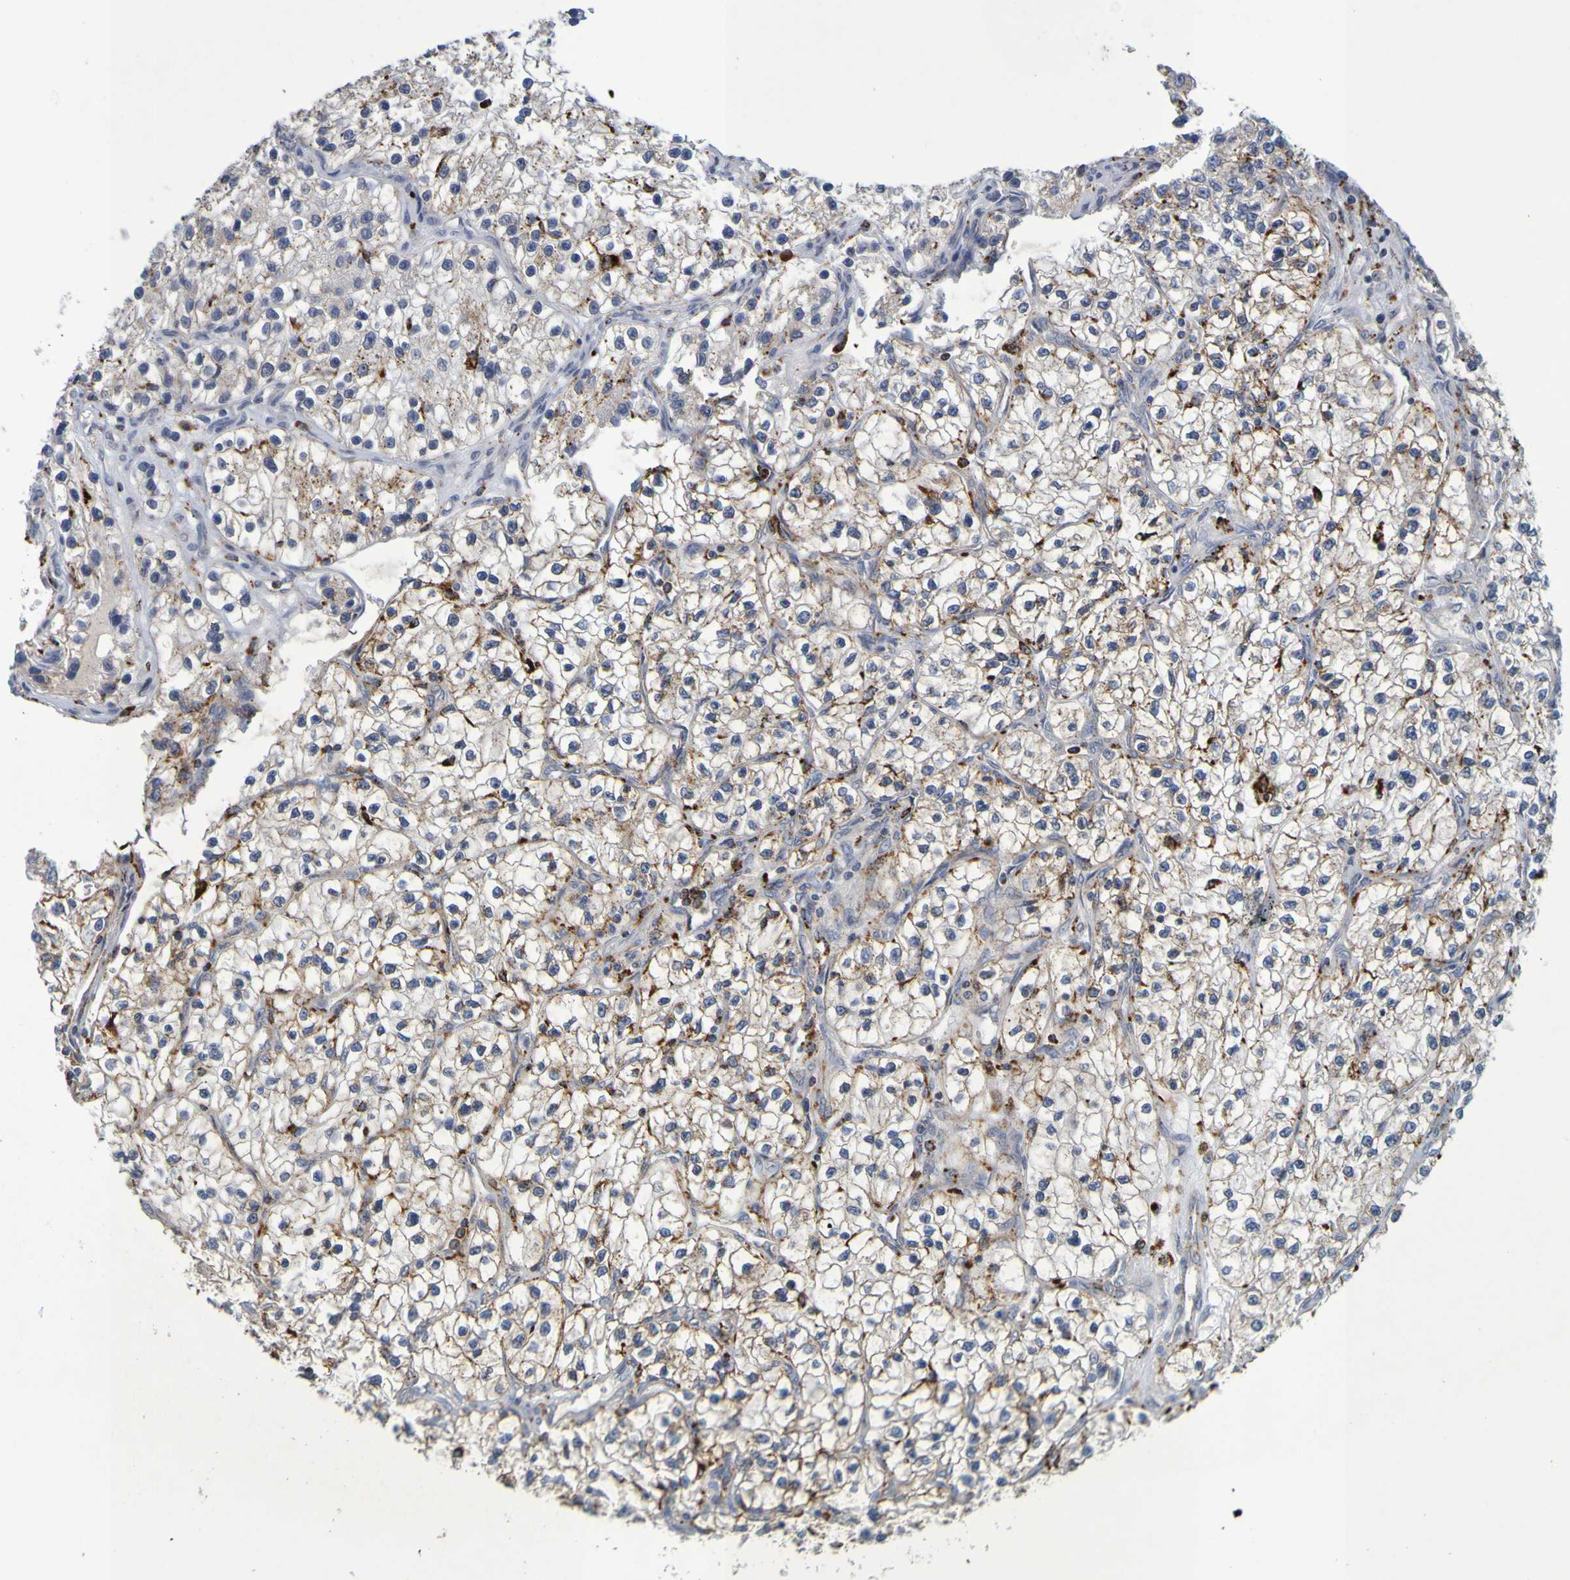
{"staining": {"intensity": "moderate", "quantity": "<25%", "location": "cytoplasmic/membranous"}, "tissue": "renal cancer", "cell_type": "Tumor cells", "image_type": "cancer", "snomed": [{"axis": "morphology", "description": "Adenocarcinoma, NOS"}, {"axis": "topography", "description": "Kidney"}], "caption": "About <25% of tumor cells in human adenocarcinoma (renal) demonstrate moderate cytoplasmic/membranous protein positivity as visualized by brown immunohistochemical staining.", "gene": "TPH1", "patient": {"sex": "female", "age": 57}}